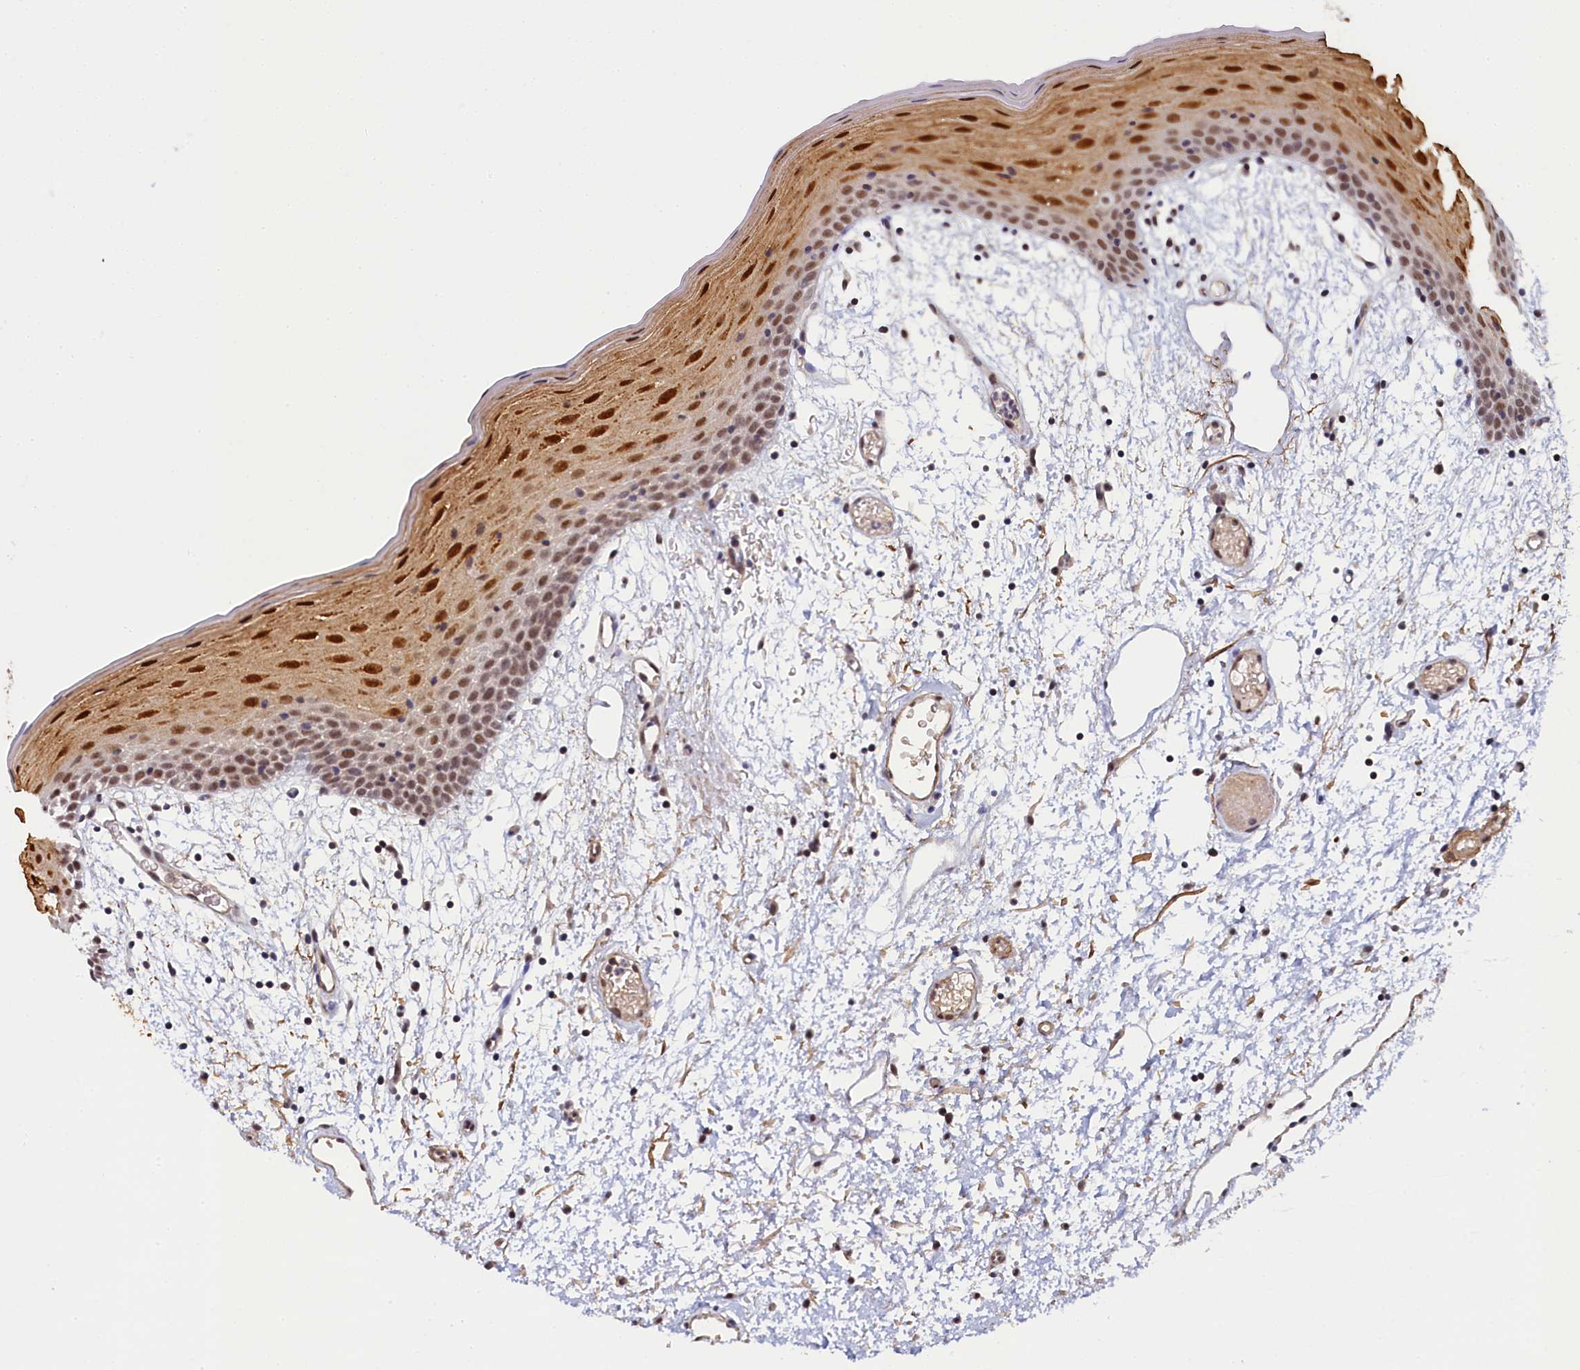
{"staining": {"intensity": "strong", "quantity": ">75%", "location": "cytoplasmic/membranous,nuclear"}, "tissue": "oral mucosa", "cell_type": "Squamous epithelial cells", "image_type": "normal", "snomed": [{"axis": "morphology", "description": "Normal tissue, NOS"}, {"axis": "topography", "description": "Skeletal muscle"}, {"axis": "topography", "description": "Oral tissue"}, {"axis": "topography", "description": "Salivary gland"}, {"axis": "topography", "description": "Peripheral nerve tissue"}], "caption": "Oral mucosa stained with IHC shows strong cytoplasmic/membranous,nuclear expression in approximately >75% of squamous epithelial cells.", "gene": "INTS14", "patient": {"sex": "male", "age": 54}}